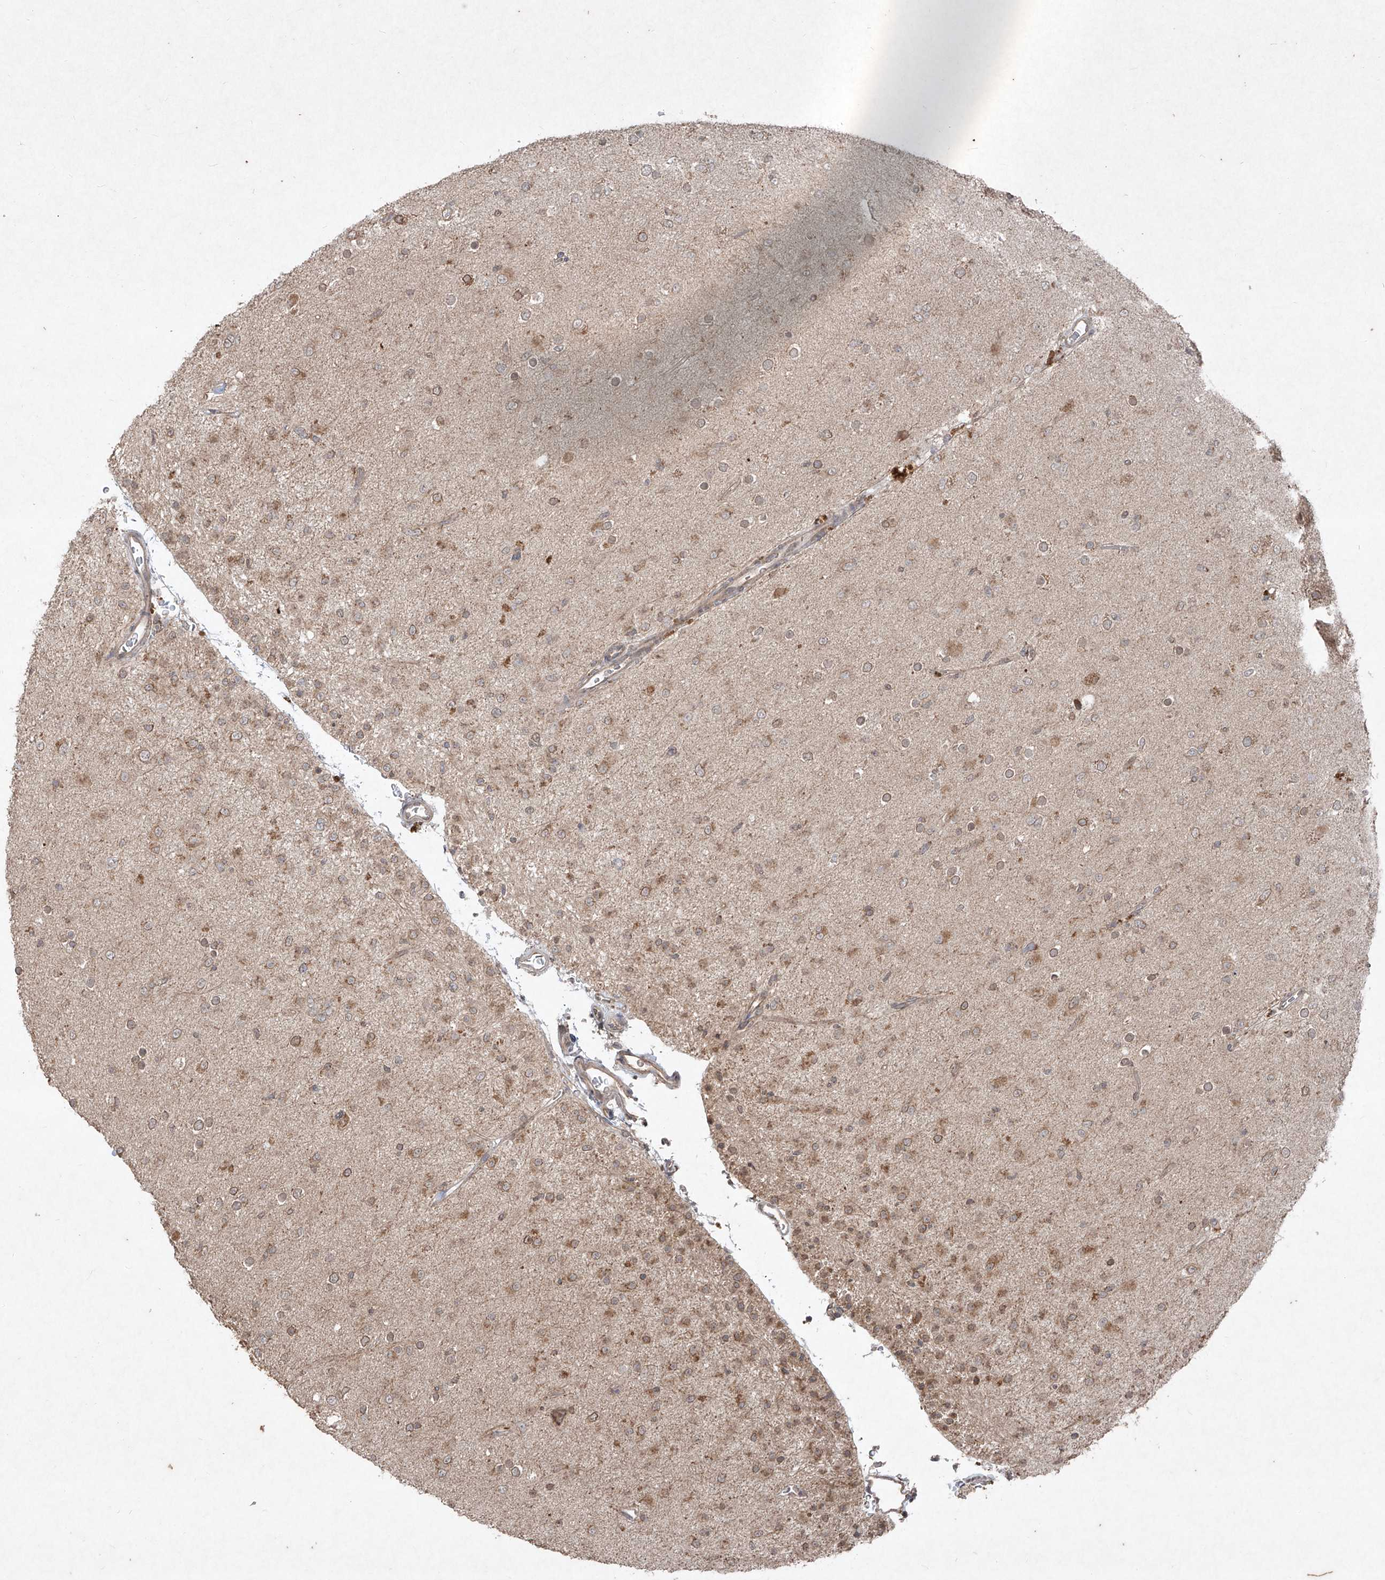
{"staining": {"intensity": "moderate", "quantity": "<25%", "location": "cytoplasmic/membranous"}, "tissue": "glioma", "cell_type": "Tumor cells", "image_type": "cancer", "snomed": [{"axis": "morphology", "description": "Glioma, malignant, Low grade"}, {"axis": "topography", "description": "Brain"}], "caption": "Immunohistochemical staining of human malignant glioma (low-grade) exhibits low levels of moderate cytoplasmic/membranous protein positivity in about <25% of tumor cells.", "gene": "ABCD3", "patient": {"sex": "male", "age": 65}}